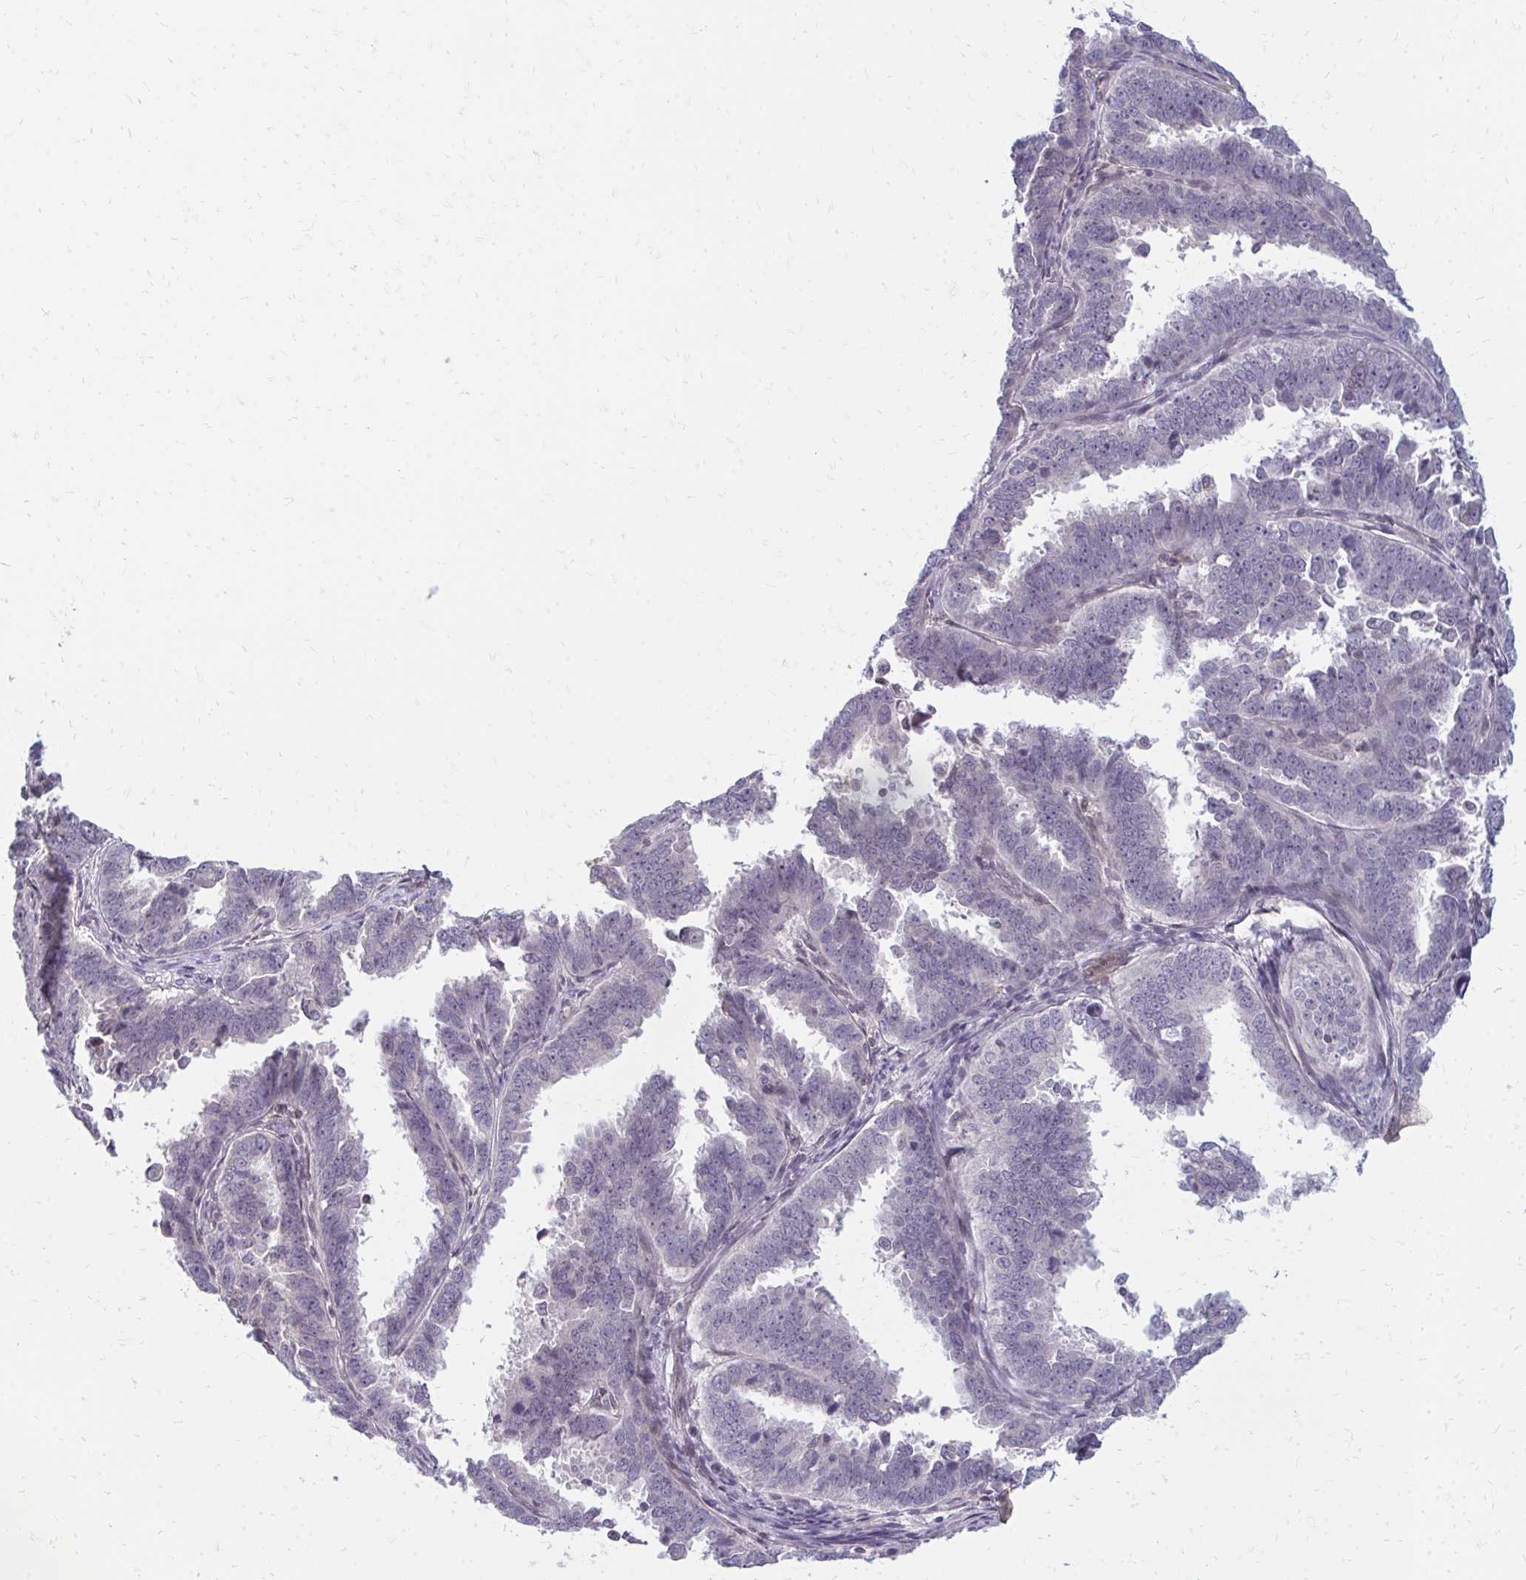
{"staining": {"intensity": "negative", "quantity": "none", "location": "none"}, "tissue": "endometrial cancer", "cell_type": "Tumor cells", "image_type": "cancer", "snomed": [{"axis": "morphology", "description": "Adenocarcinoma, NOS"}, {"axis": "topography", "description": "Endometrium"}], "caption": "This is an IHC photomicrograph of human endometrial adenocarcinoma. There is no positivity in tumor cells.", "gene": "GPC5", "patient": {"sex": "female", "age": 75}}